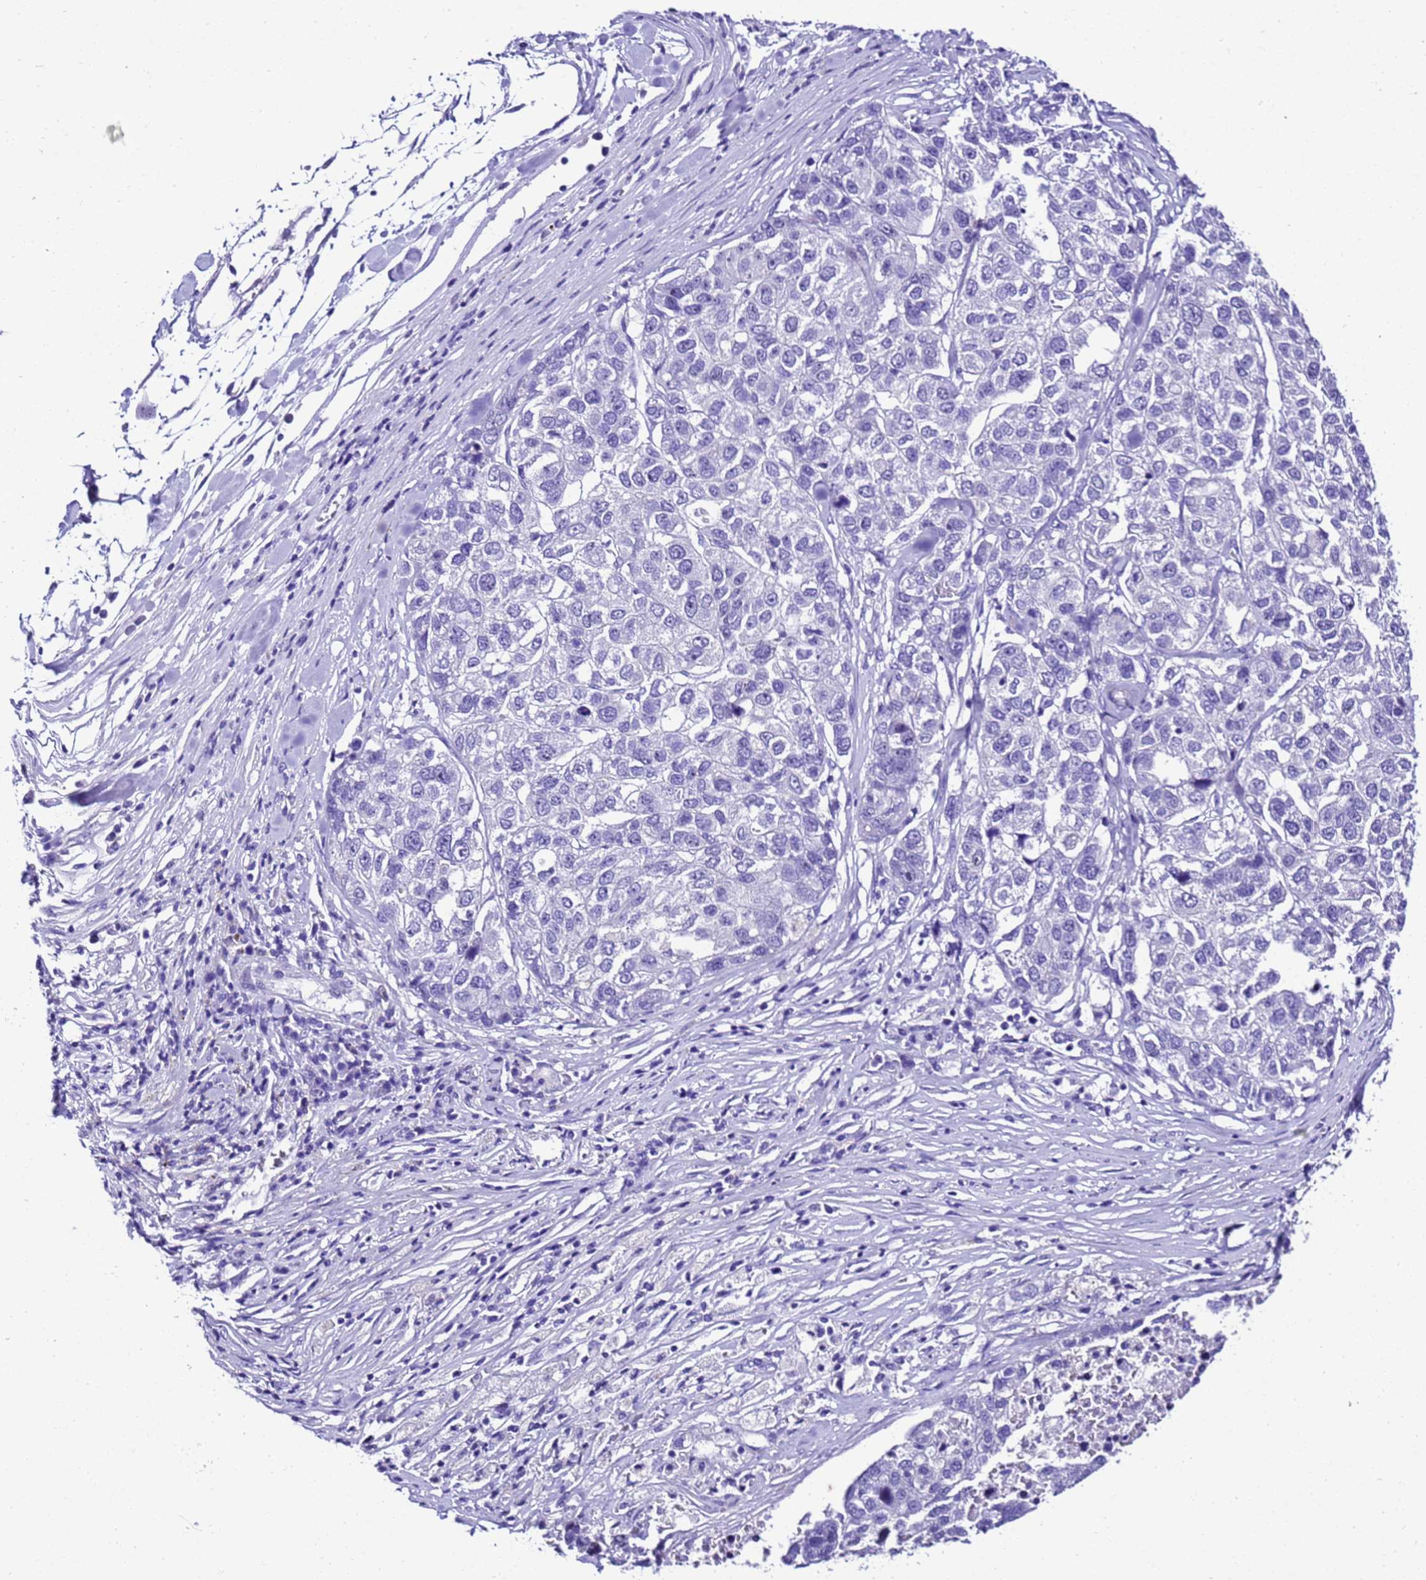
{"staining": {"intensity": "negative", "quantity": "none", "location": "none"}, "tissue": "pancreatic cancer", "cell_type": "Tumor cells", "image_type": "cancer", "snomed": [{"axis": "morphology", "description": "Adenocarcinoma, NOS"}, {"axis": "topography", "description": "Pancreas"}], "caption": "Immunohistochemical staining of pancreatic cancer exhibits no significant staining in tumor cells.", "gene": "ZNF417", "patient": {"sex": "female", "age": 61}}